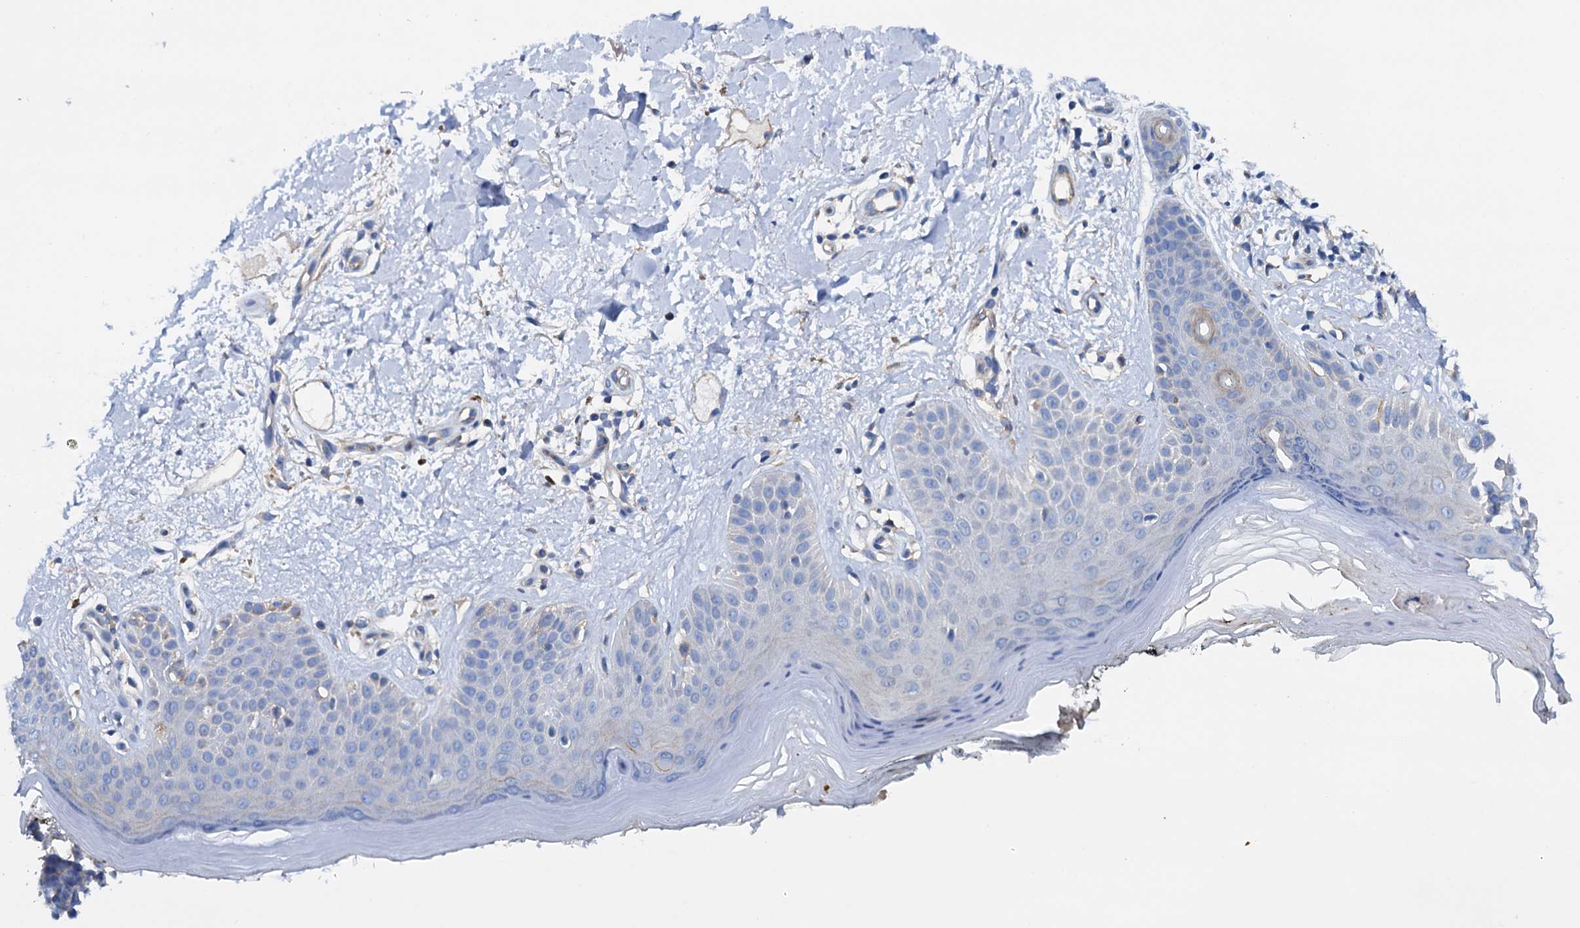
{"staining": {"intensity": "negative", "quantity": "none", "location": "none"}, "tissue": "skin", "cell_type": "Fibroblasts", "image_type": "normal", "snomed": [{"axis": "morphology", "description": "Normal tissue, NOS"}, {"axis": "topography", "description": "Skin"}], "caption": "Immunohistochemical staining of benign skin displays no significant positivity in fibroblasts. Nuclei are stained in blue.", "gene": "RASSF9", "patient": {"sex": "female", "age": 64}}